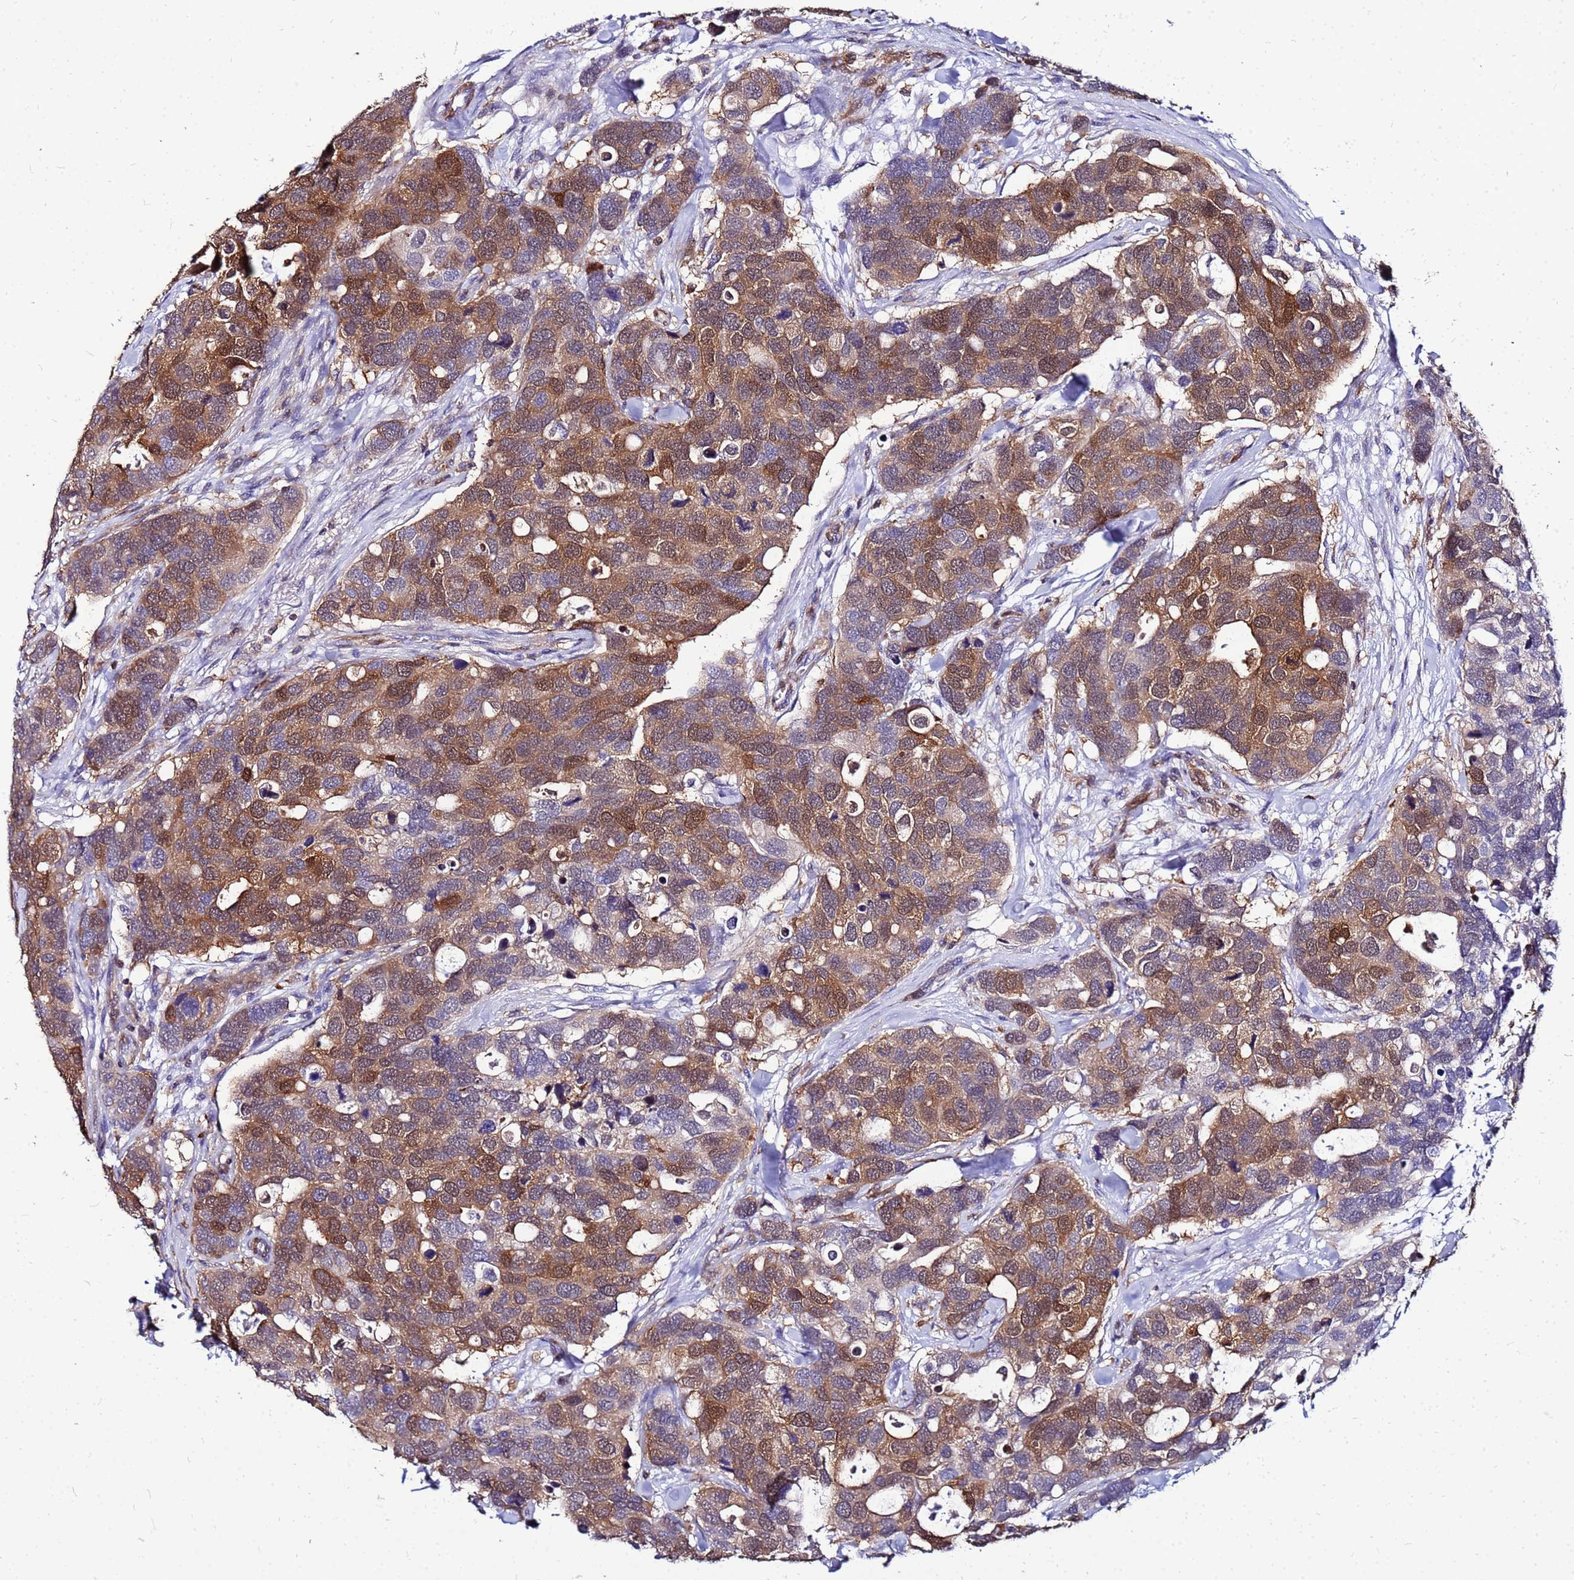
{"staining": {"intensity": "moderate", "quantity": ">75%", "location": "cytoplasmic/membranous,nuclear"}, "tissue": "breast cancer", "cell_type": "Tumor cells", "image_type": "cancer", "snomed": [{"axis": "morphology", "description": "Duct carcinoma"}, {"axis": "topography", "description": "Breast"}], "caption": "This histopathology image shows immunohistochemistry (IHC) staining of breast cancer (infiltrating ductal carcinoma), with medium moderate cytoplasmic/membranous and nuclear staining in about >75% of tumor cells.", "gene": "DBNDD2", "patient": {"sex": "female", "age": 83}}